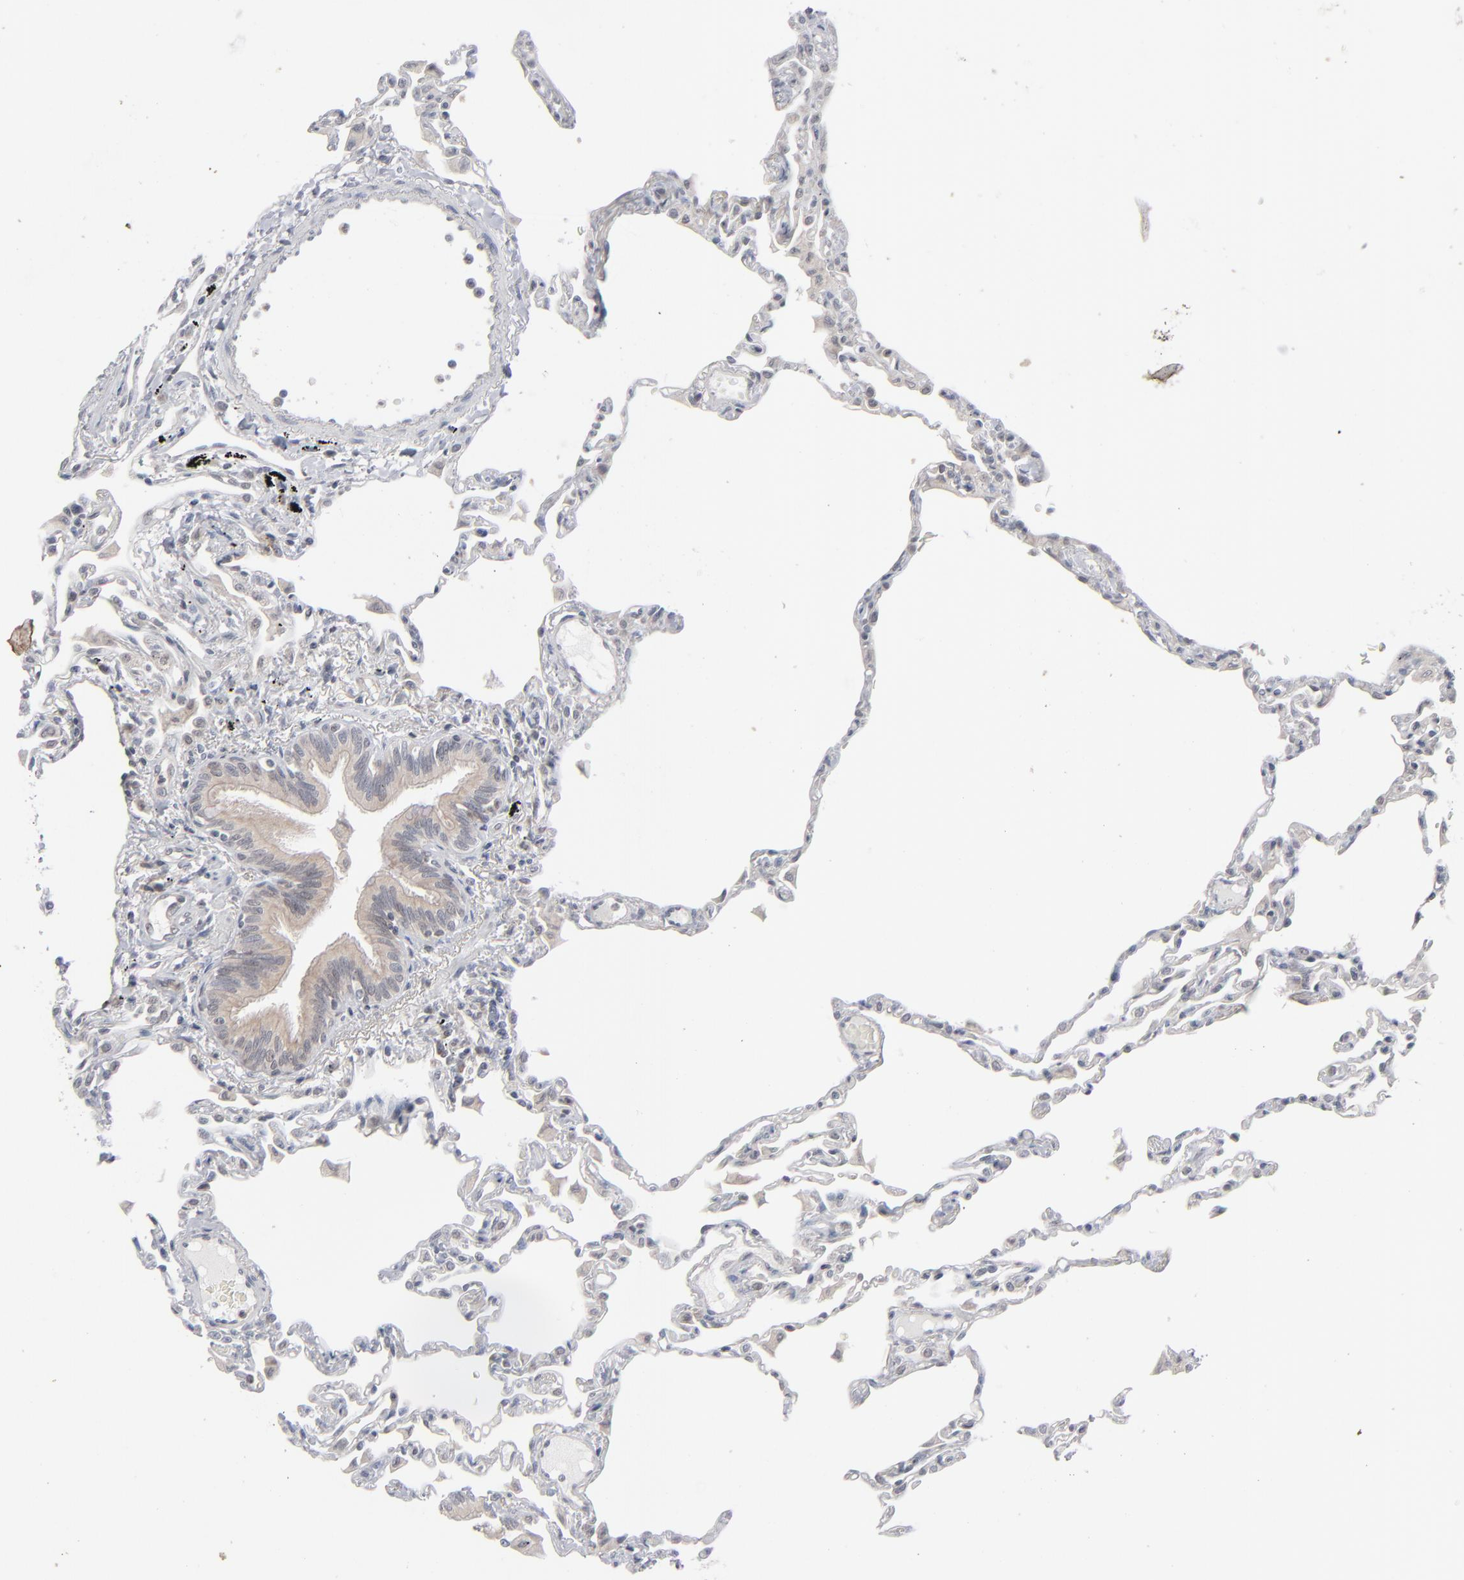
{"staining": {"intensity": "negative", "quantity": "none", "location": "none"}, "tissue": "lung", "cell_type": "Alveolar cells", "image_type": "normal", "snomed": [{"axis": "morphology", "description": "Normal tissue, NOS"}, {"axis": "topography", "description": "Lung"}], "caption": "There is no significant expression in alveolar cells of lung. (DAB immunohistochemistry visualized using brightfield microscopy, high magnification).", "gene": "POF1B", "patient": {"sex": "female", "age": 49}}